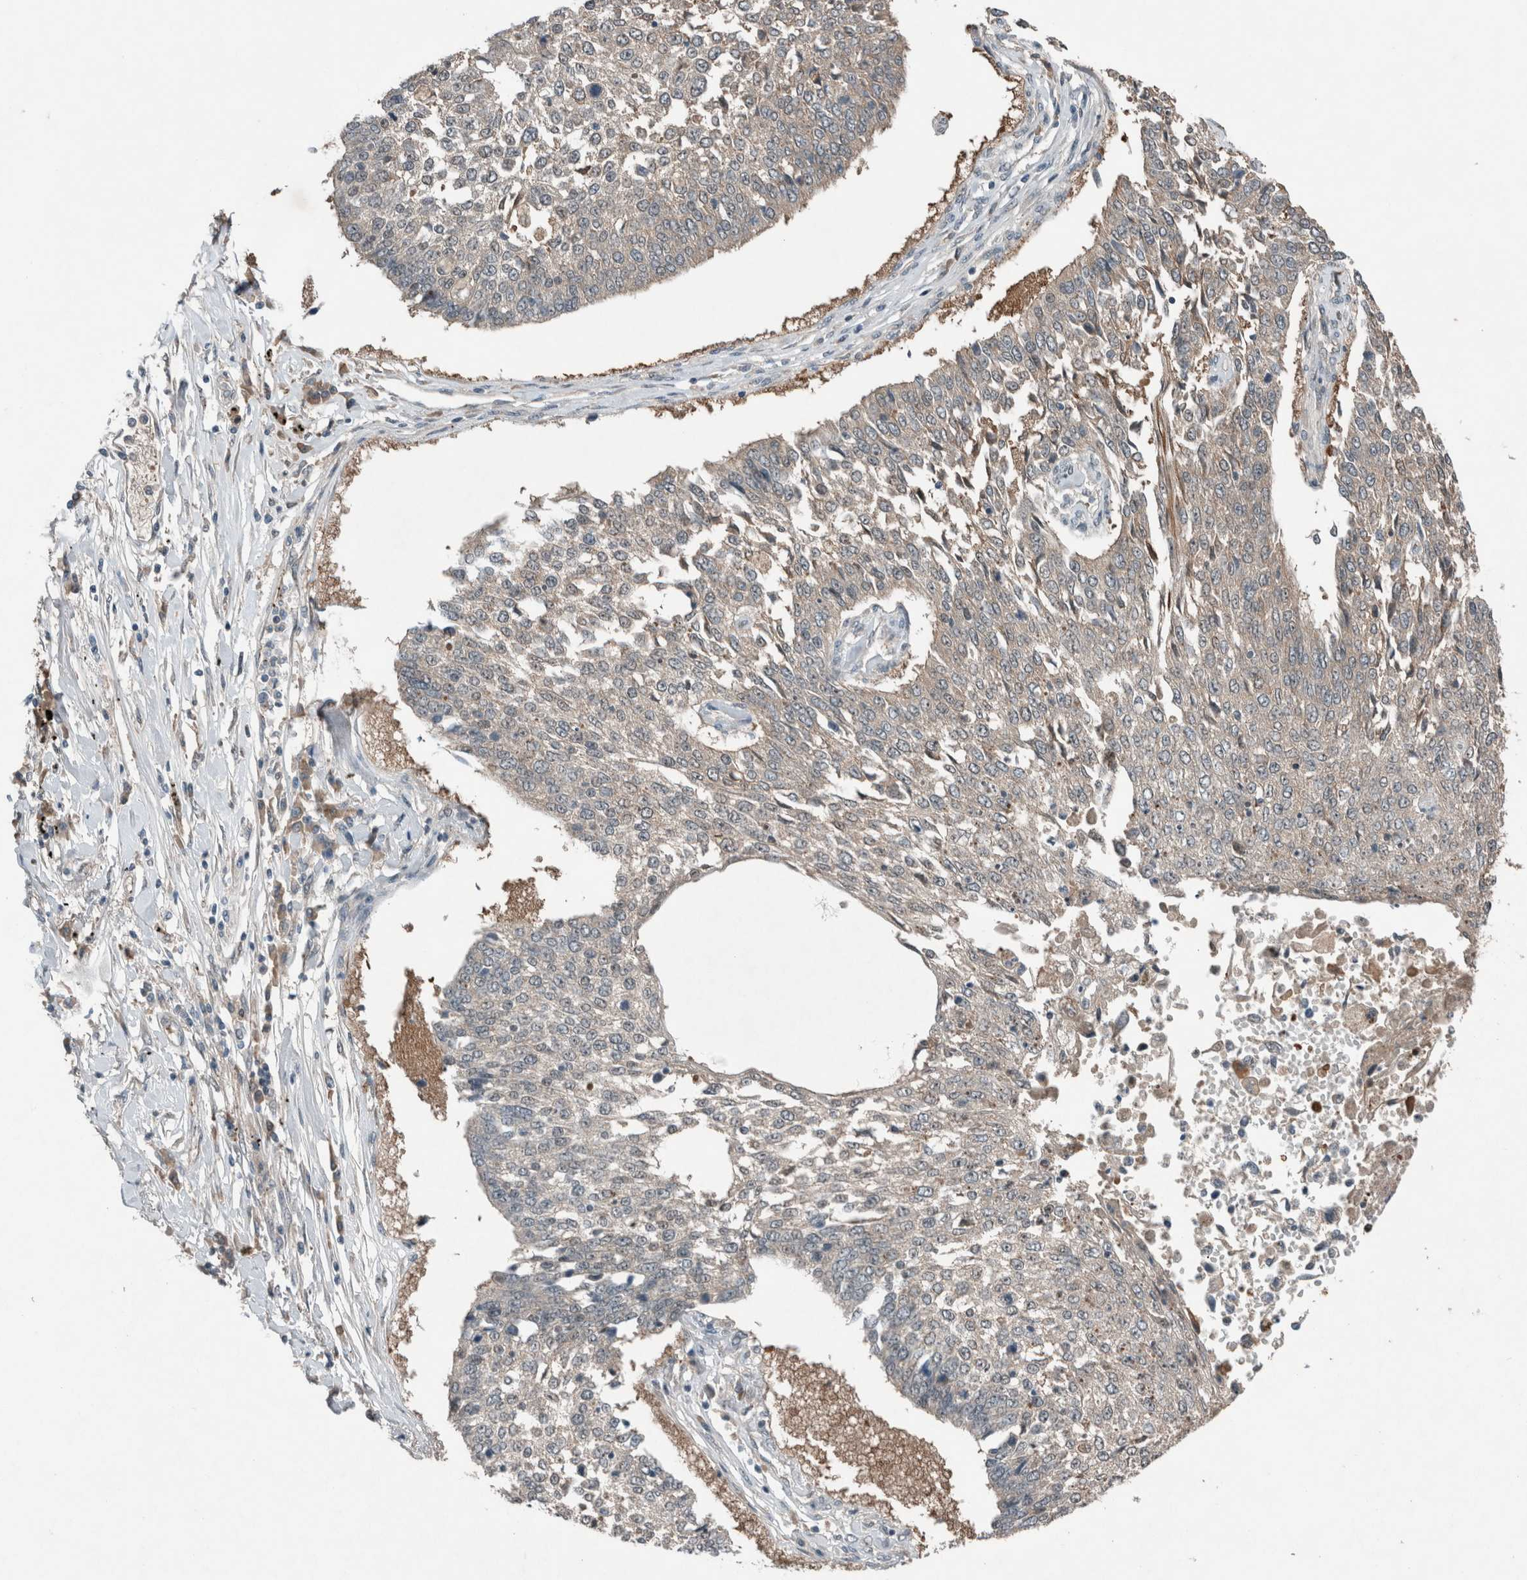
{"staining": {"intensity": "negative", "quantity": "none", "location": "none"}, "tissue": "lung cancer", "cell_type": "Tumor cells", "image_type": "cancer", "snomed": [{"axis": "morphology", "description": "Normal tissue, NOS"}, {"axis": "morphology", "description": "Squamous cell carcinoma, NOS"}, {"axis": "topography", "description": "Cartilage tissue"}, {"axis": "topography", "description": "Bronchus"}, {"axis": "topography", "description": "Lung"}, {"axis": "topography", "description": "Peripheral nerve tissue"}], "caption": "Immunohistochemical staining of lung cancer reveals no significant staining in tumor cells. (Immunohistochemistry (ihc), brightfield microscopy, high magnification).", "gene": "RALGDS", "patient": {"sex": "female", "age": 49}}